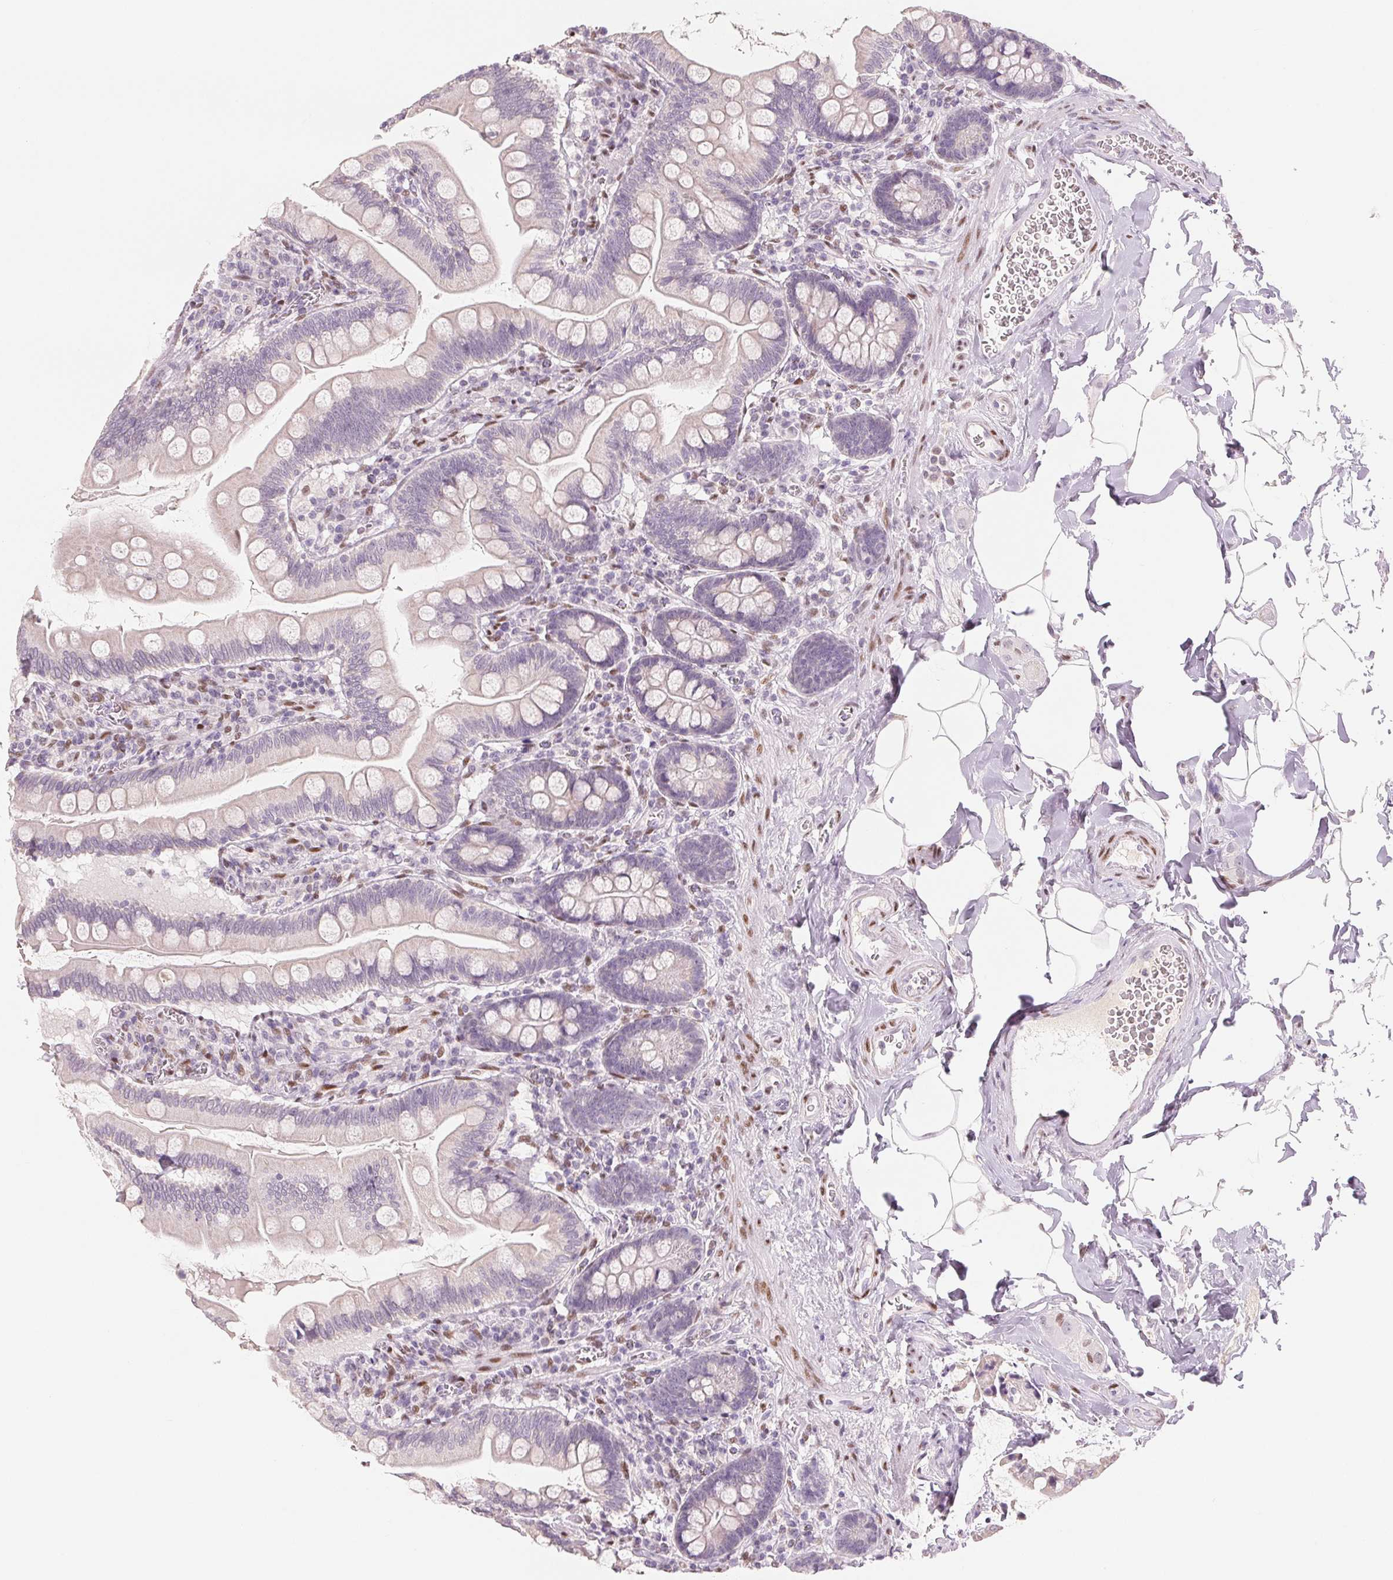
{"staining": {"intensity": "negative", "quantity": "none", "location": "none"}, "tissue": "small intestine", "cell_type": "Glandular cells", "image_type": "normal", "snomed": [{"axis": "morphology", "description": "Normal tissue, NOS"}, {"axis": "topography", "description": "Small intestine"}], "caption": "A histopathology image of human small intestine is negative for staining in glandular cells. (Stains: DAB (3,3'-diaminobenzidine) IHC with hematoxylin counter stain, Microscopy: brightfield microscopy at high magnification).", "gene": "SMARCD3", "patient": {"sex": "female", "age": 56}}